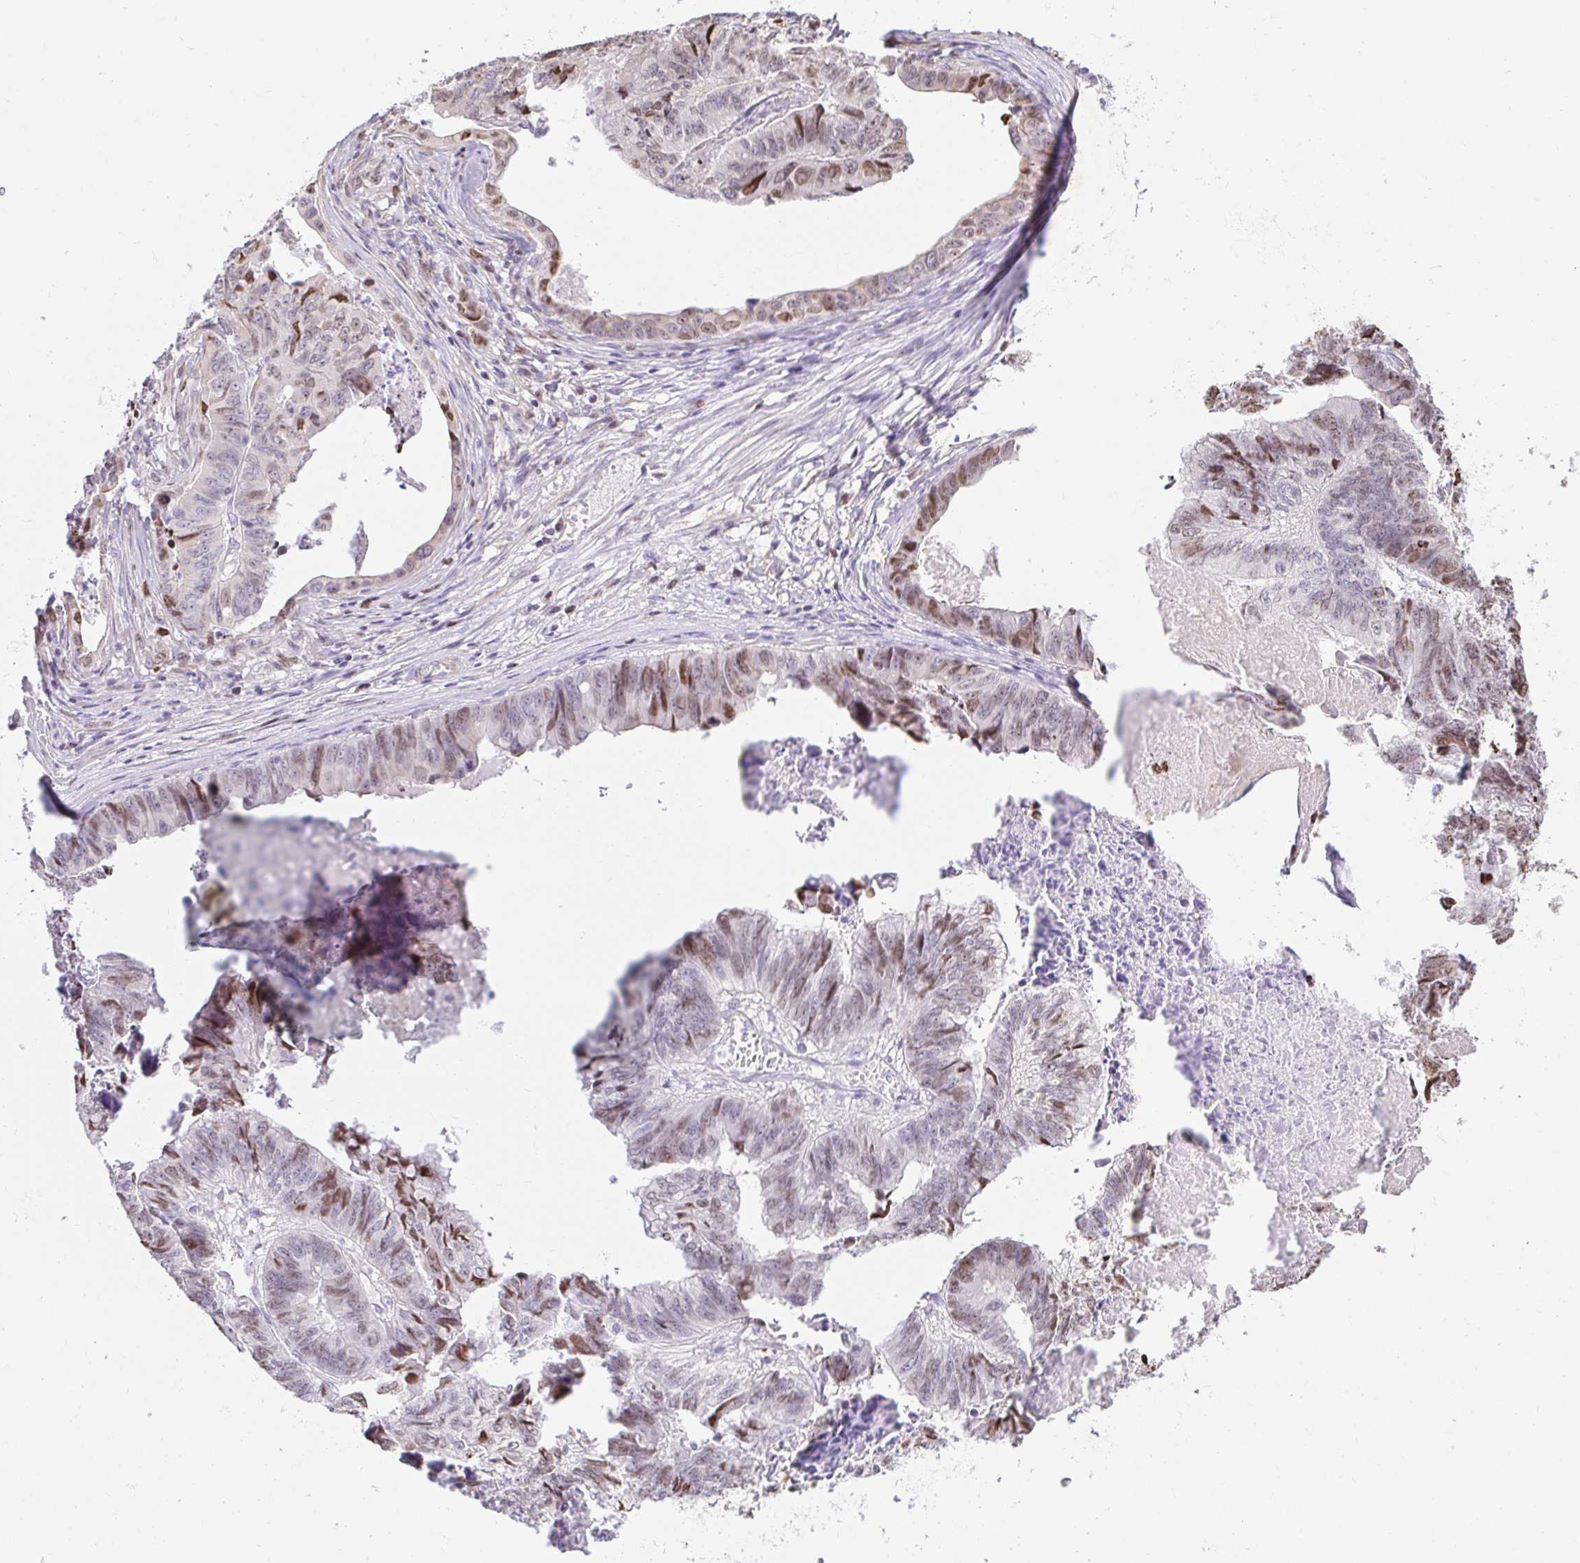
{"staining": {"intensity": "moderate", "quantity": "<25%", "location": "nuclear"}, "tissue": "stomach cancer", "cell_type": "Tumor cells", "image_type": "cancer", "snomed": [{"axis": "morphology", "description": "Adenocarcinoma, NOS"}, {"axis": "topography", "description": "Stomach, lower"}], "caption": "This is an image of immunohistochemistry (IHC) staining of stomach cancer (adenocarcinoma), which shows moderate positivity in the nuclear of tumor cells.", "gene": "CAPSL", "patient": {"sex": "male", "age": 77}}